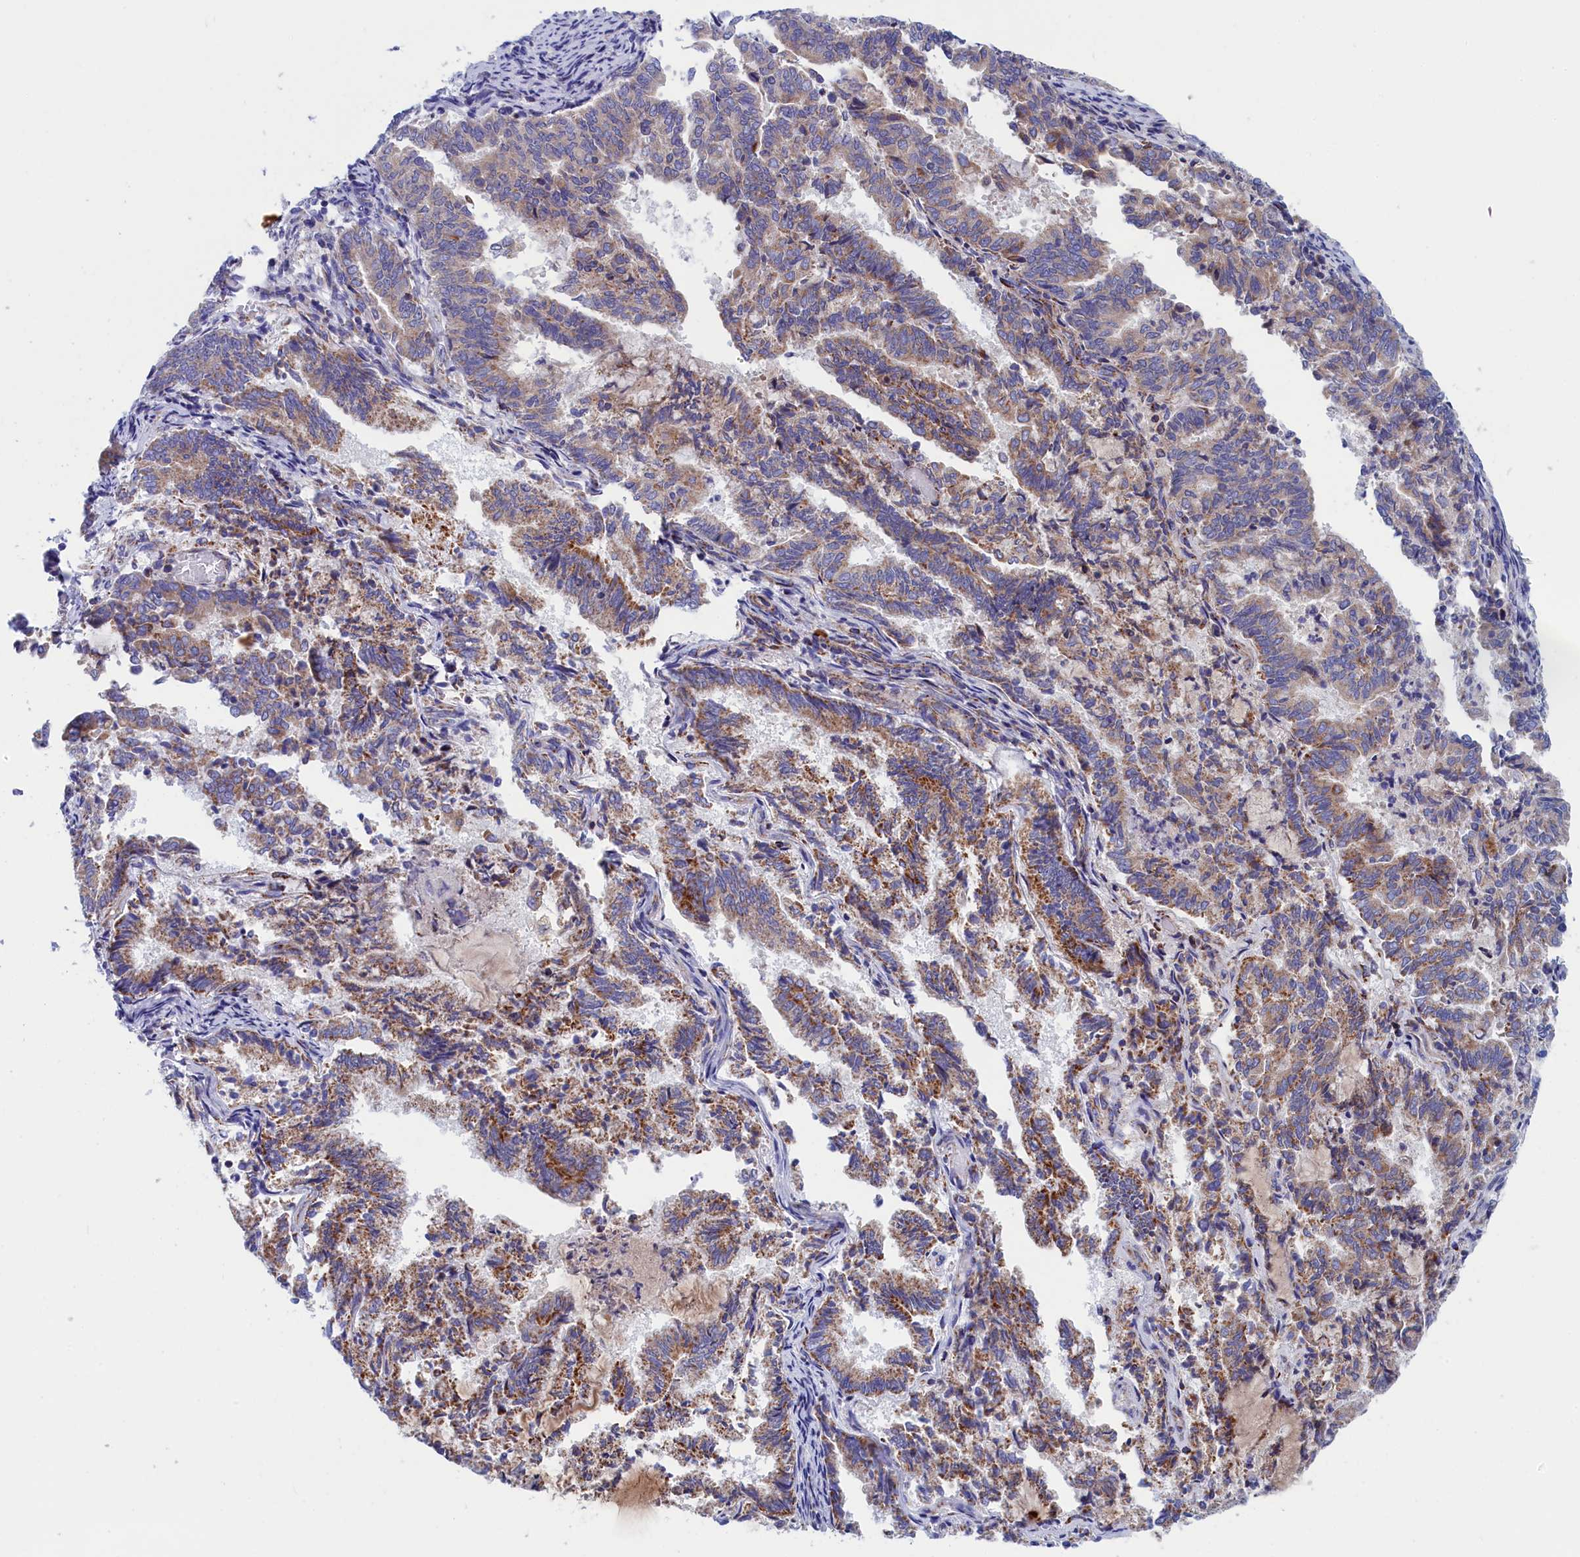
{"staining": {"intensity": "moderate", "quantity": "<25%", "location": "cytoplasmic/membranous"}, "tissue": "endometrial cancer", "cell_type": "Tumor cells", "image_type": "cancer", "snomed": [{"axis": "morphology", "description": "Adenocarcinoma, NOS"}, {"axis": "topography", "description": "Endometrium"}], "caption": "Endometrial adenocarcinoma stained with a protein marker displays moderate staining in tumor cells.", "gene": "WDR83", "patient": {"sex": "female", "age": 80}}